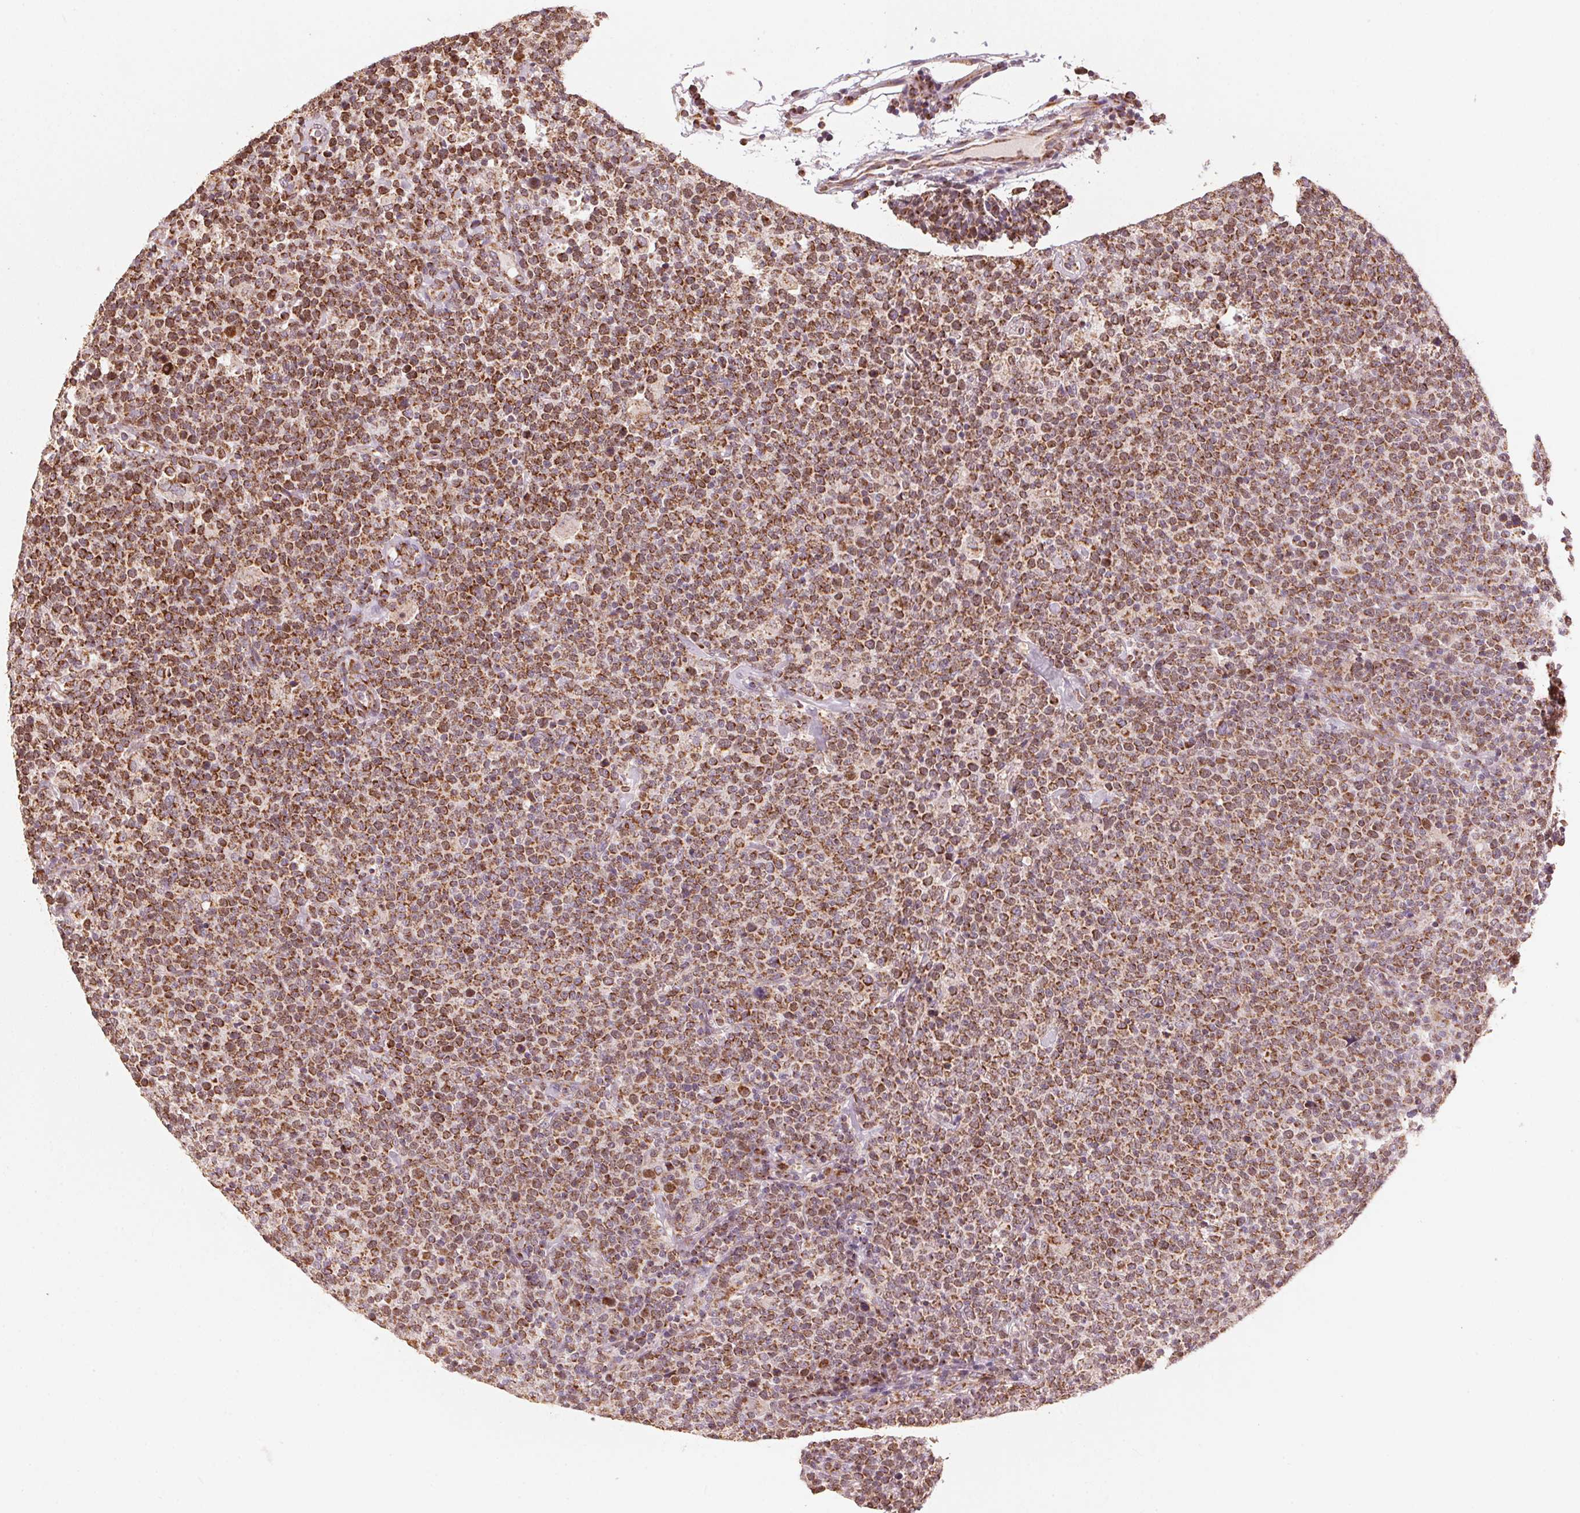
{"staining": {"intensity": "strong", "quantity": ">75%", "location": "cytoplasmic/membranous"}, "tissue": "lymphoma", "cell_type": "Tumor cells", "image_type": "cancer", "snomed": [{"axis": "morphology", "description": "Malignant lymphoma, non-Hodgkin's type, High grade"}, {"axis": "topography", "description": "Lymph node"}], "caption": "Immunohistochemical staining of high-grade malignant lymphoma, non-Hodgkin's type displays strong cytoplasmic/membranous protein staining in about >75% of tumor cells.", "gene": "TOMM70", "patient": {"sex": "male", "age": 61}}